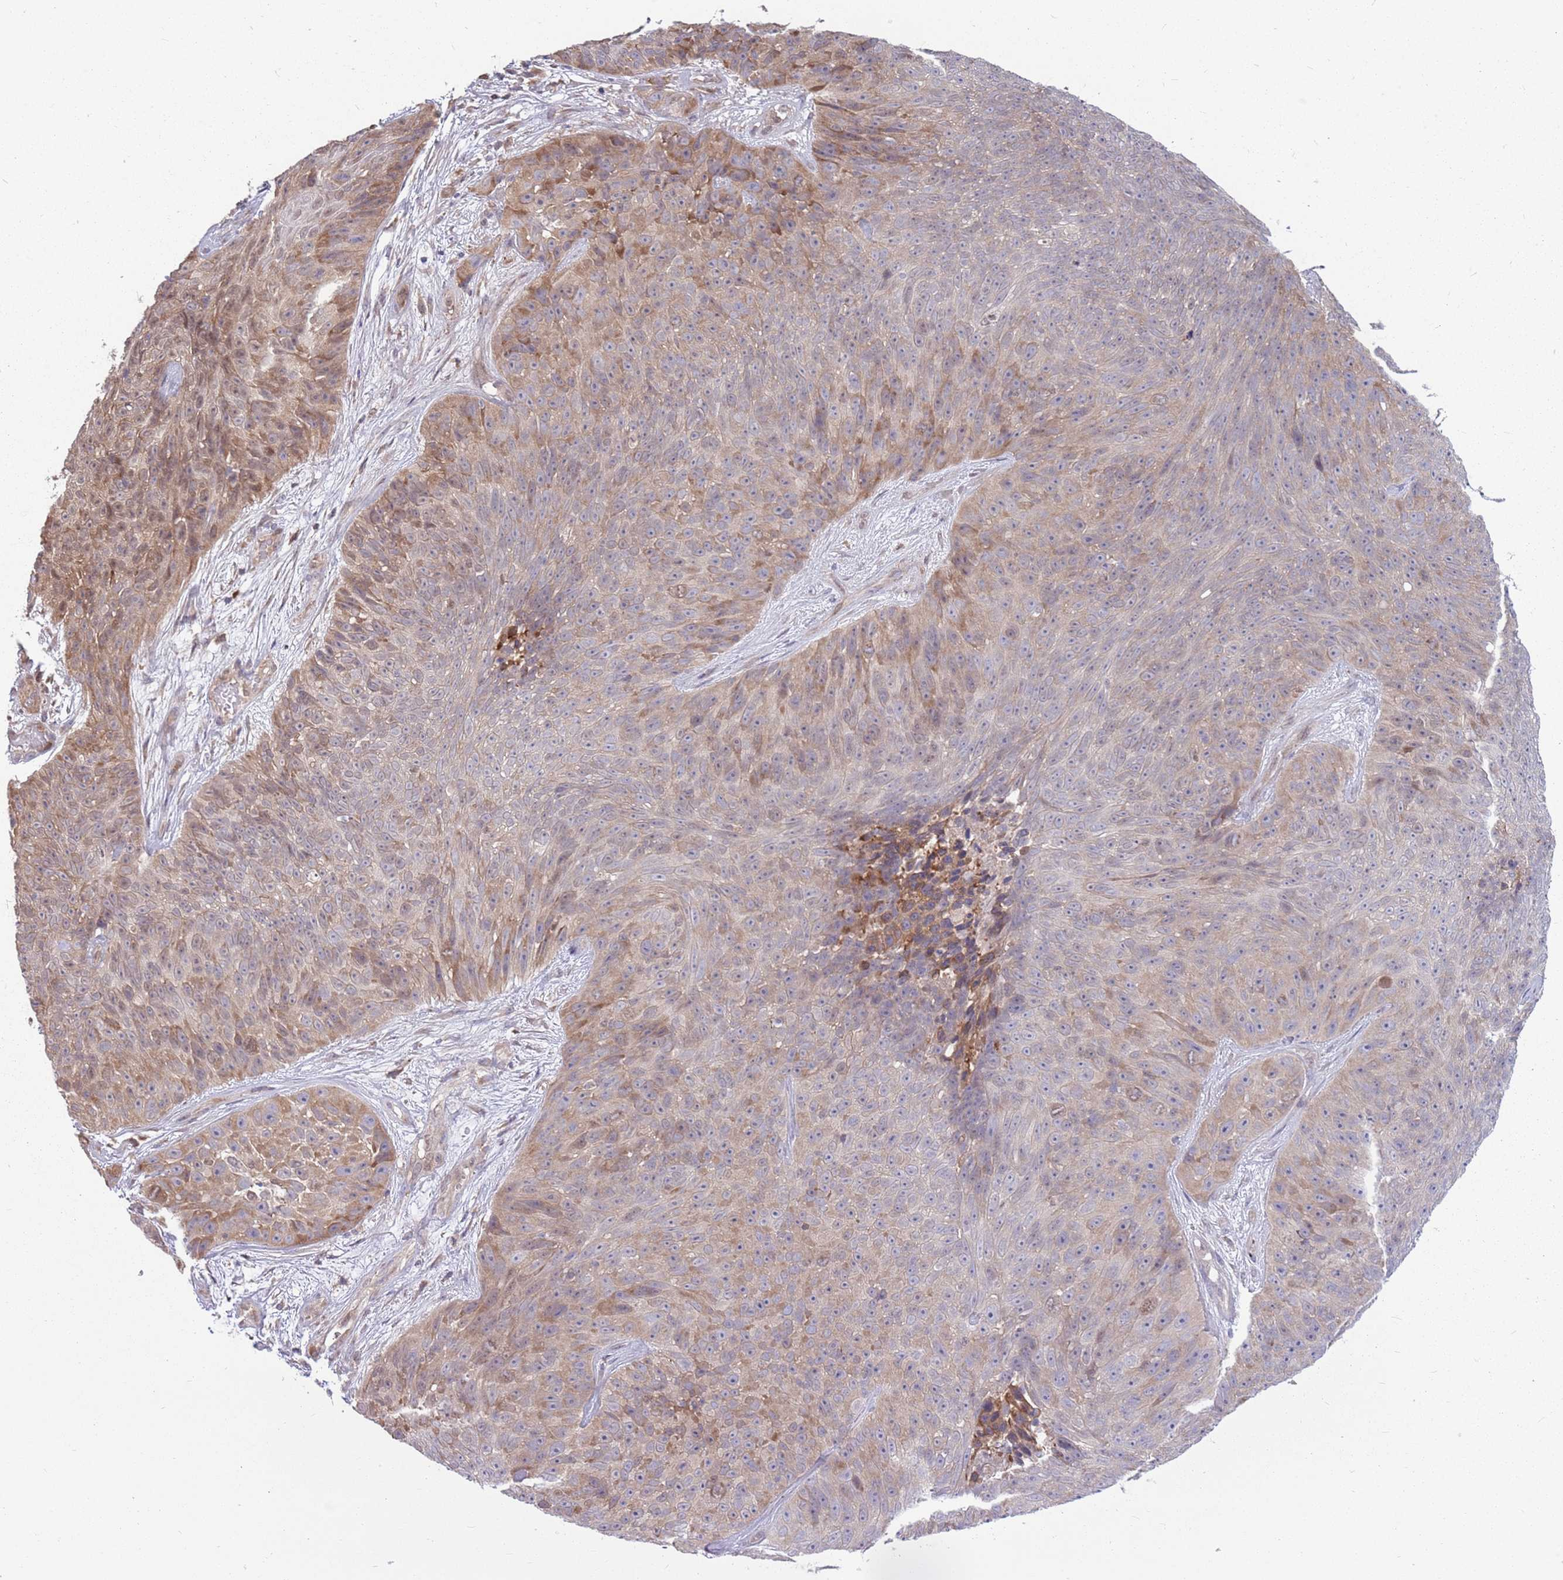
{"staining": {"intensity": "moderate", "quantity": "25%-75%", "location": "cytoplasmic/membranous"}, "tissue": "skin cancer", "cell_type": "Tumor cells", "image_type": "cancer", "snomed": [{"axis": "morphology", "description": "Squamous cell carcinoma, NOS"}, {"axis": "topography", "description": "Skin"}], "caption": "Immunohistochemistry image of neoplastic tissue: human skin cancer (squamous cell carcinoma) stained using immunohistochemistry demonstrates medium levels of moderate protein expression localized specifically in the cytoplasmic/membranous of tumor cells, appearing as a cytoplasmic/membranous brown color.", "gene": "PPP1R27", "patient": {"sex": "female", "age": 87}}